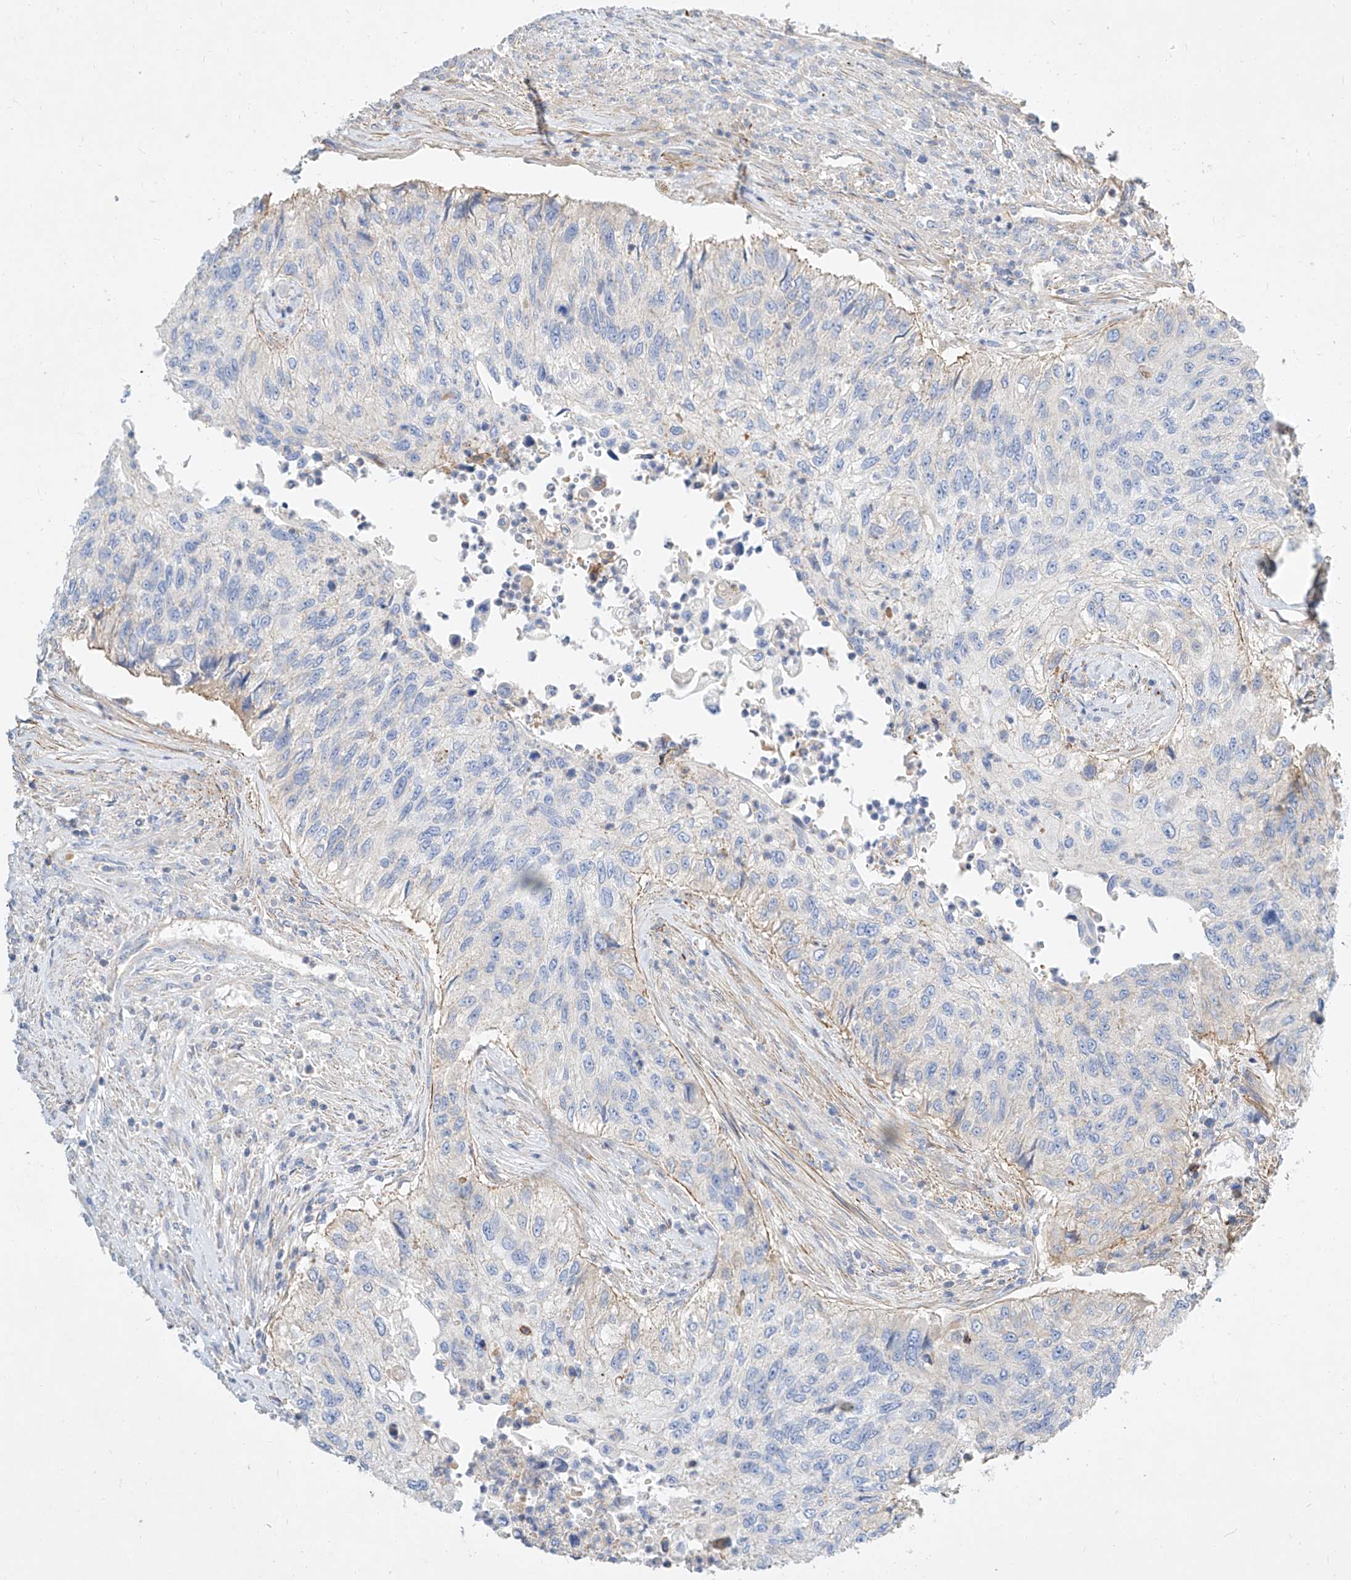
{"staining": {"intensity": "negative", "quantity": "none", "location": "none"}, "tissue": "urothelial cancer", "cell_type": "Tumor cells", "image_type": "cancer", "snomed": [{"axis": "morphology", "description": "Urothelial carcinoma, High grade"}, {"axis": "topography", "description": "Urinary bladder"}], "caption": "Immunohistochemical staining of urothelial cancer exhibits no significant positivity in tumor cells.", "gene": "KCNH5", "patient": {"sex": "female", "age": 60}}